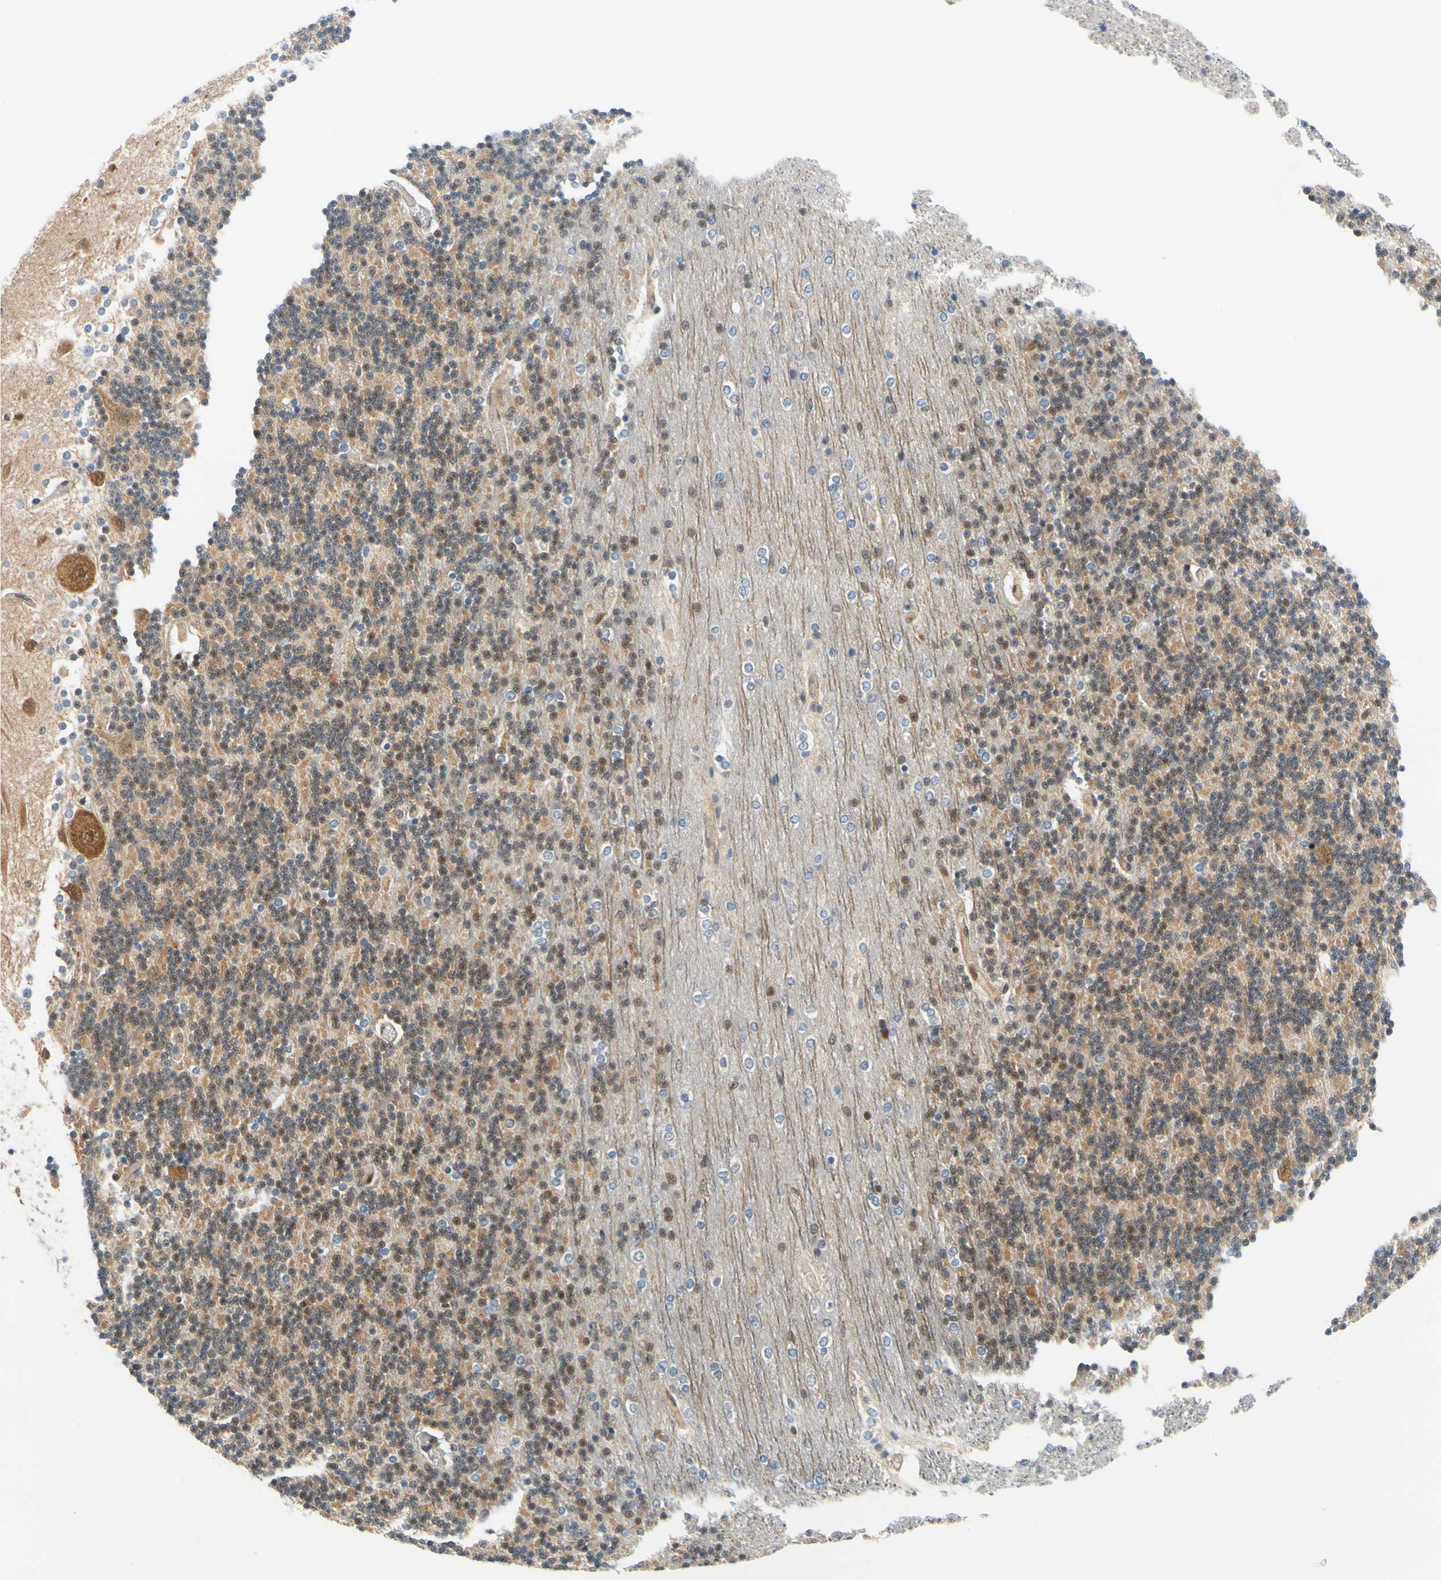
{"staining": {"intensity": "moderate", "quantity": "25%-75%", "location": "cytoplasmic/membranous,nuclear"}, "tissue": "cerebellum", "cell_type": "Cells in granular layer", "image_type": "normal", "snomed": [{"axis": "morphology", "description": "Normal tissue, NOS"}, {"axis": "topography", "description": "Cerebellum"}], "caption": "A high-resolution photomicrograph shows immunohistochemistry staining of benign cerebellum, which reveals moderate cytoplasmic/membranous,nuclear expression in about 25%-75% of cells in granular layer.", "gene": "MAPK9", "patient": {"sex": "female", "age": 54}}